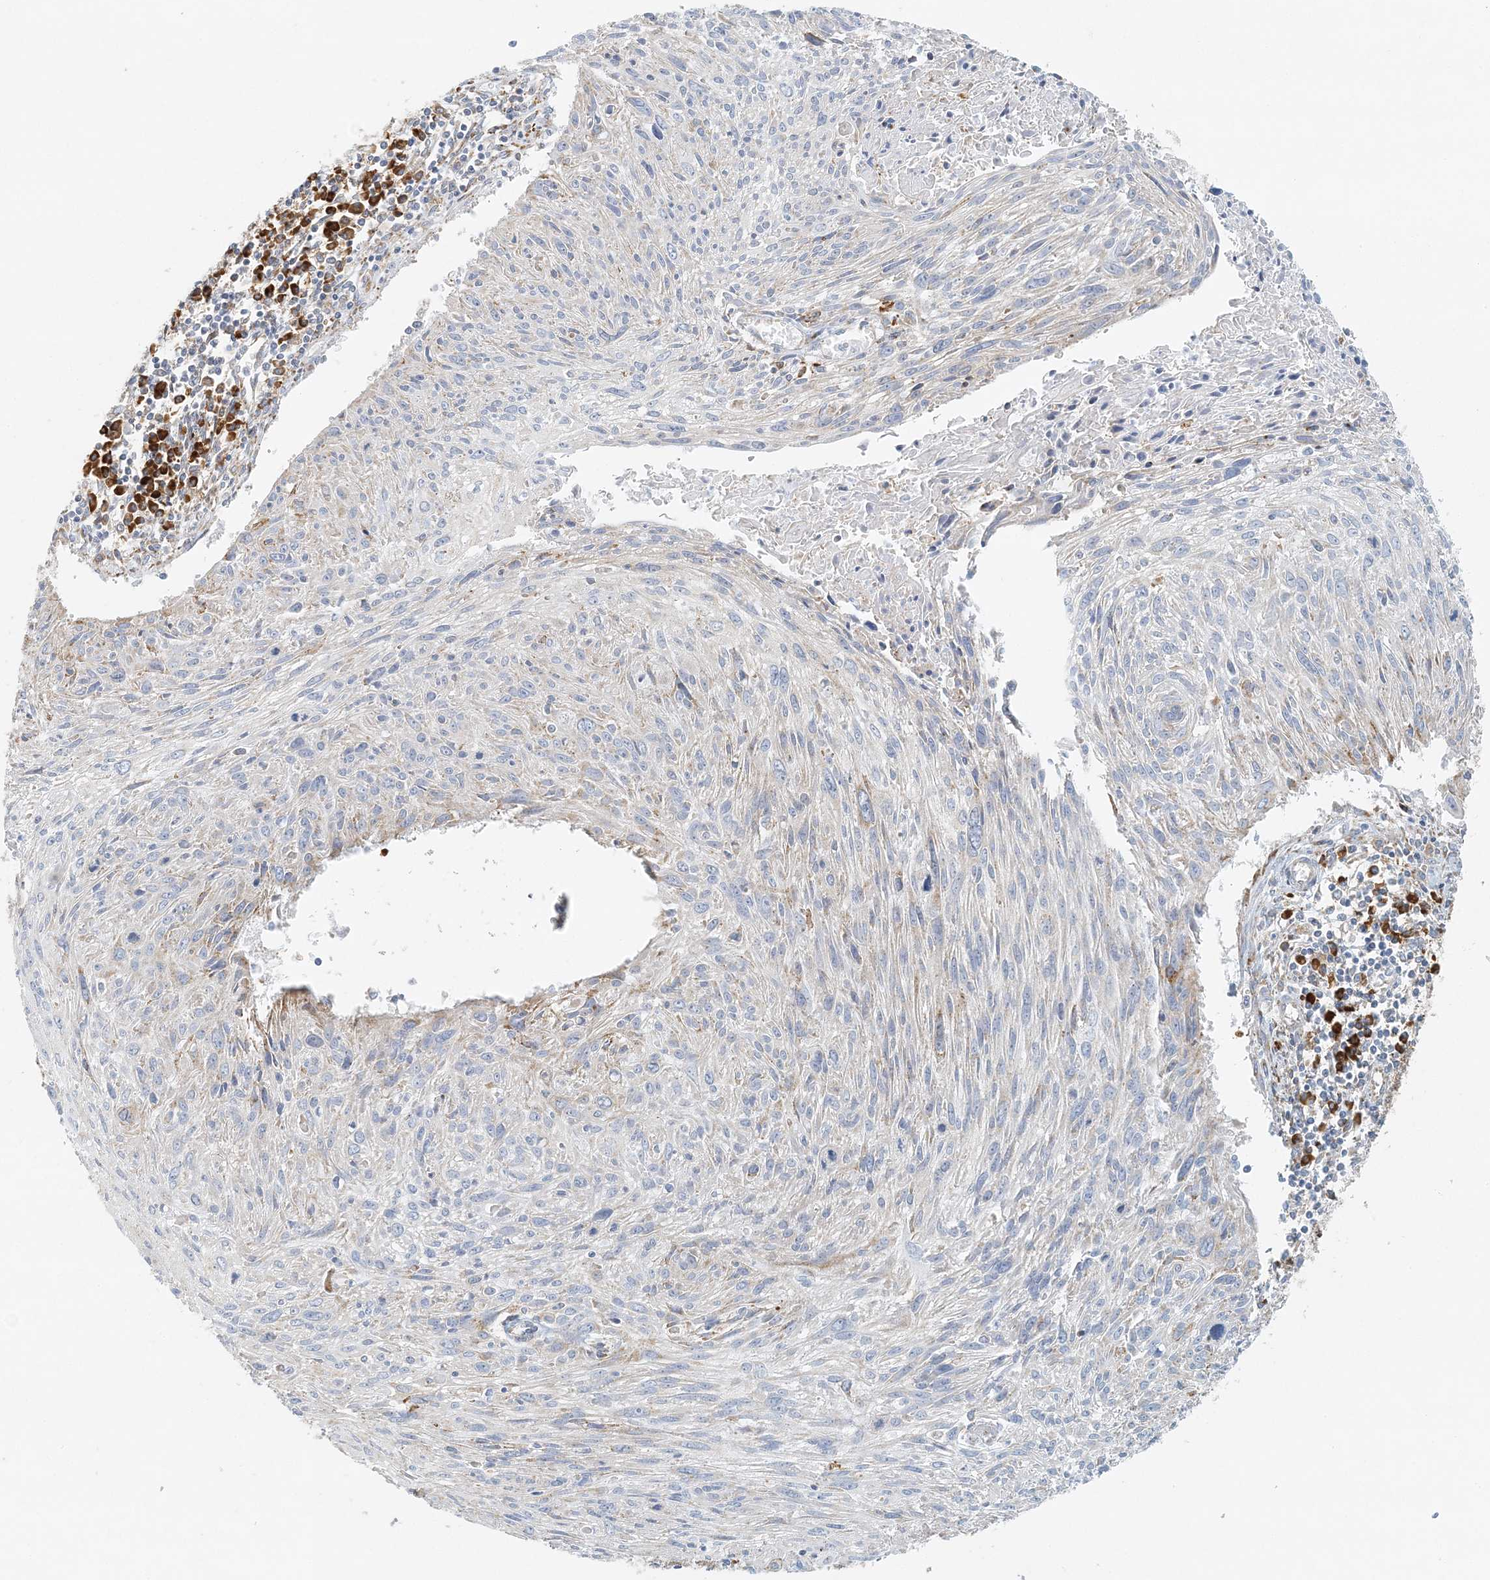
{"staining": {"intensity": "weak", "quantity": "<25%", "location": "cytoplasmic/membranous"}, "tissue": "cervical cancer", "cell_type": "Tumor cells", "image_type": "cancer", "snomed": [{"axis": "morphology", "description": "Squamous cell carcinoma, NOS"}, {"axis": "topography", "description": "Cervix"}], "caption": "Squamous cell carcinoma (cervical) was stained to show a protein in brown. There is no significant expression in tumor cells. (Immunohistochemistry (ihc), brightfield microscopy, high magnification).", "gene": "STK11IP", "patient": {"sex": "female", "age": 51}}